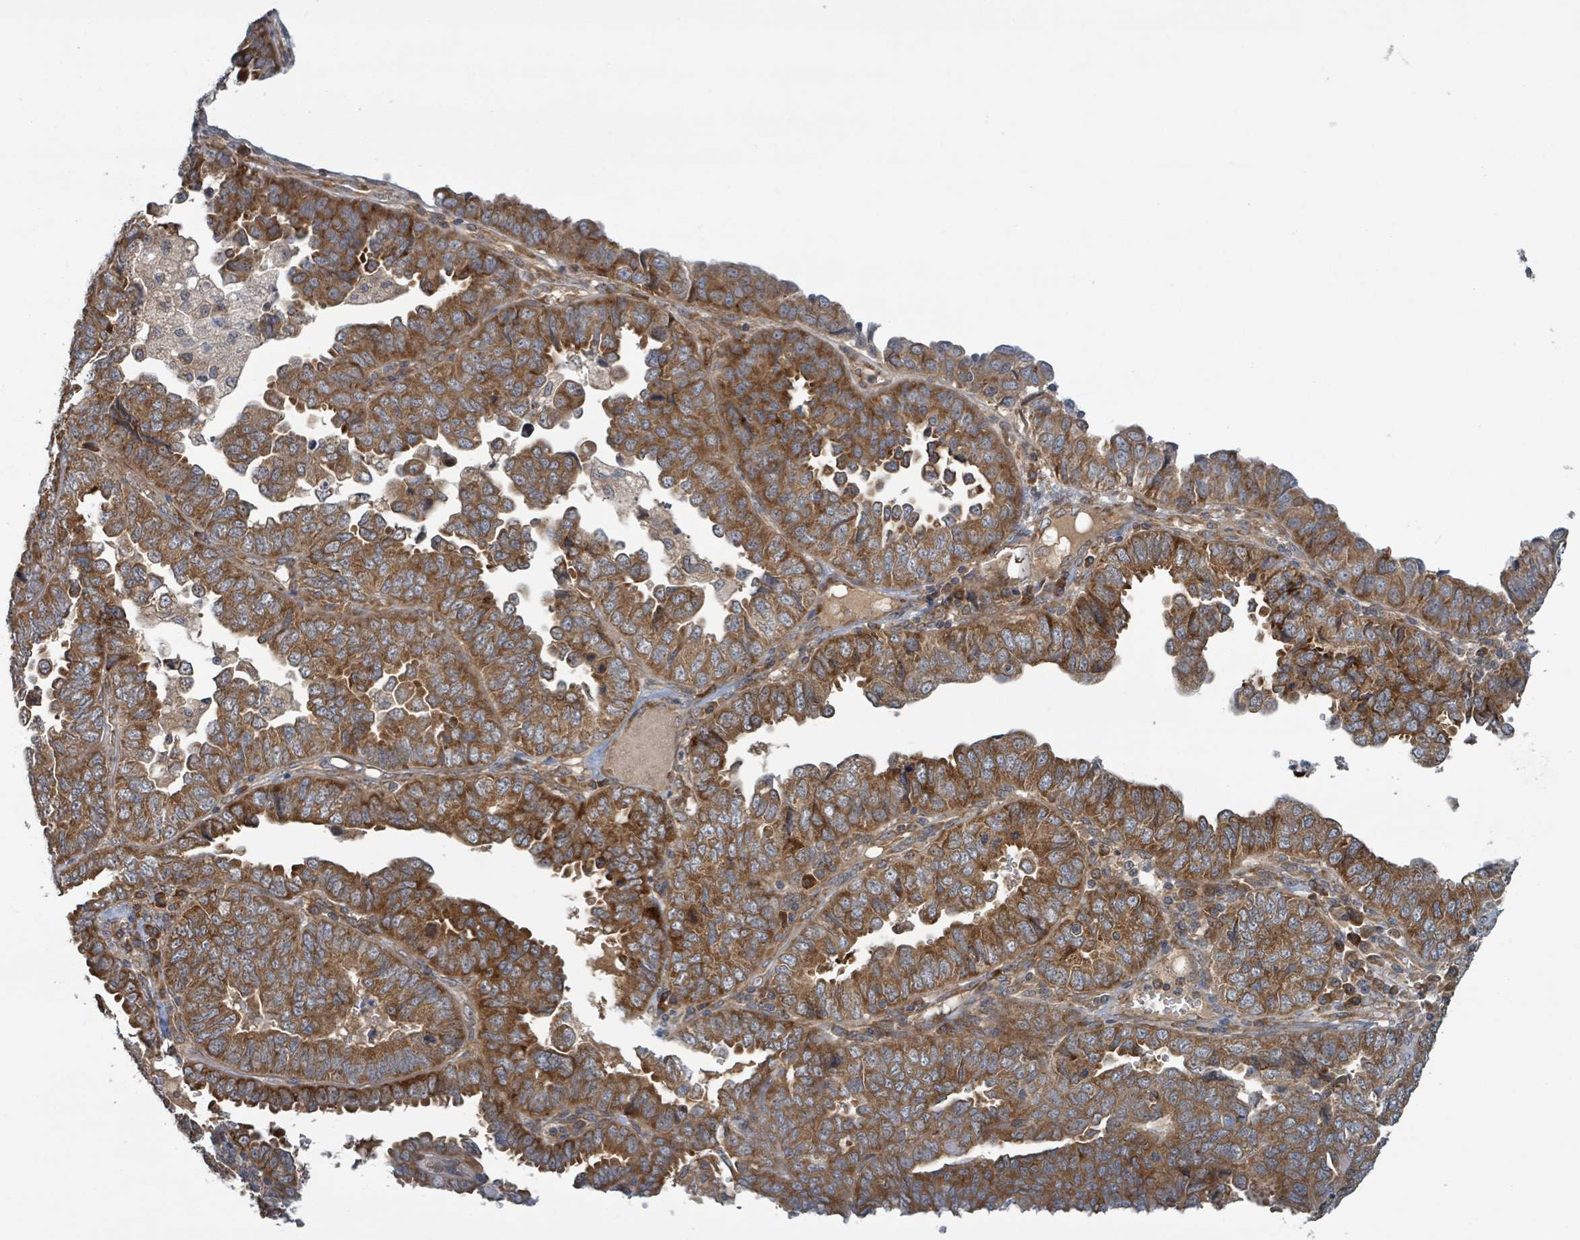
{"staining": {"intensity": "strong", "quantity": ">75%", "location": "cytoplasmic/membranous"}, "tissue": "endometrial cancer", "cell_type": "Tumor cells", "image_type": "cancer", "snomed": [{"axis": "morphology", "description": "Adenocarcinoma, NOS"}, {"axis": "topography", "description": "Endometrium"}], "caption": "IHC of adenocarcinoma (endometrial) reveals high levels of strong cytoplasmic/membranous expression in approximately >75% of tumor cells.", "gene": "OR51E1", "patient": {"sex": "female", "age": 79}}